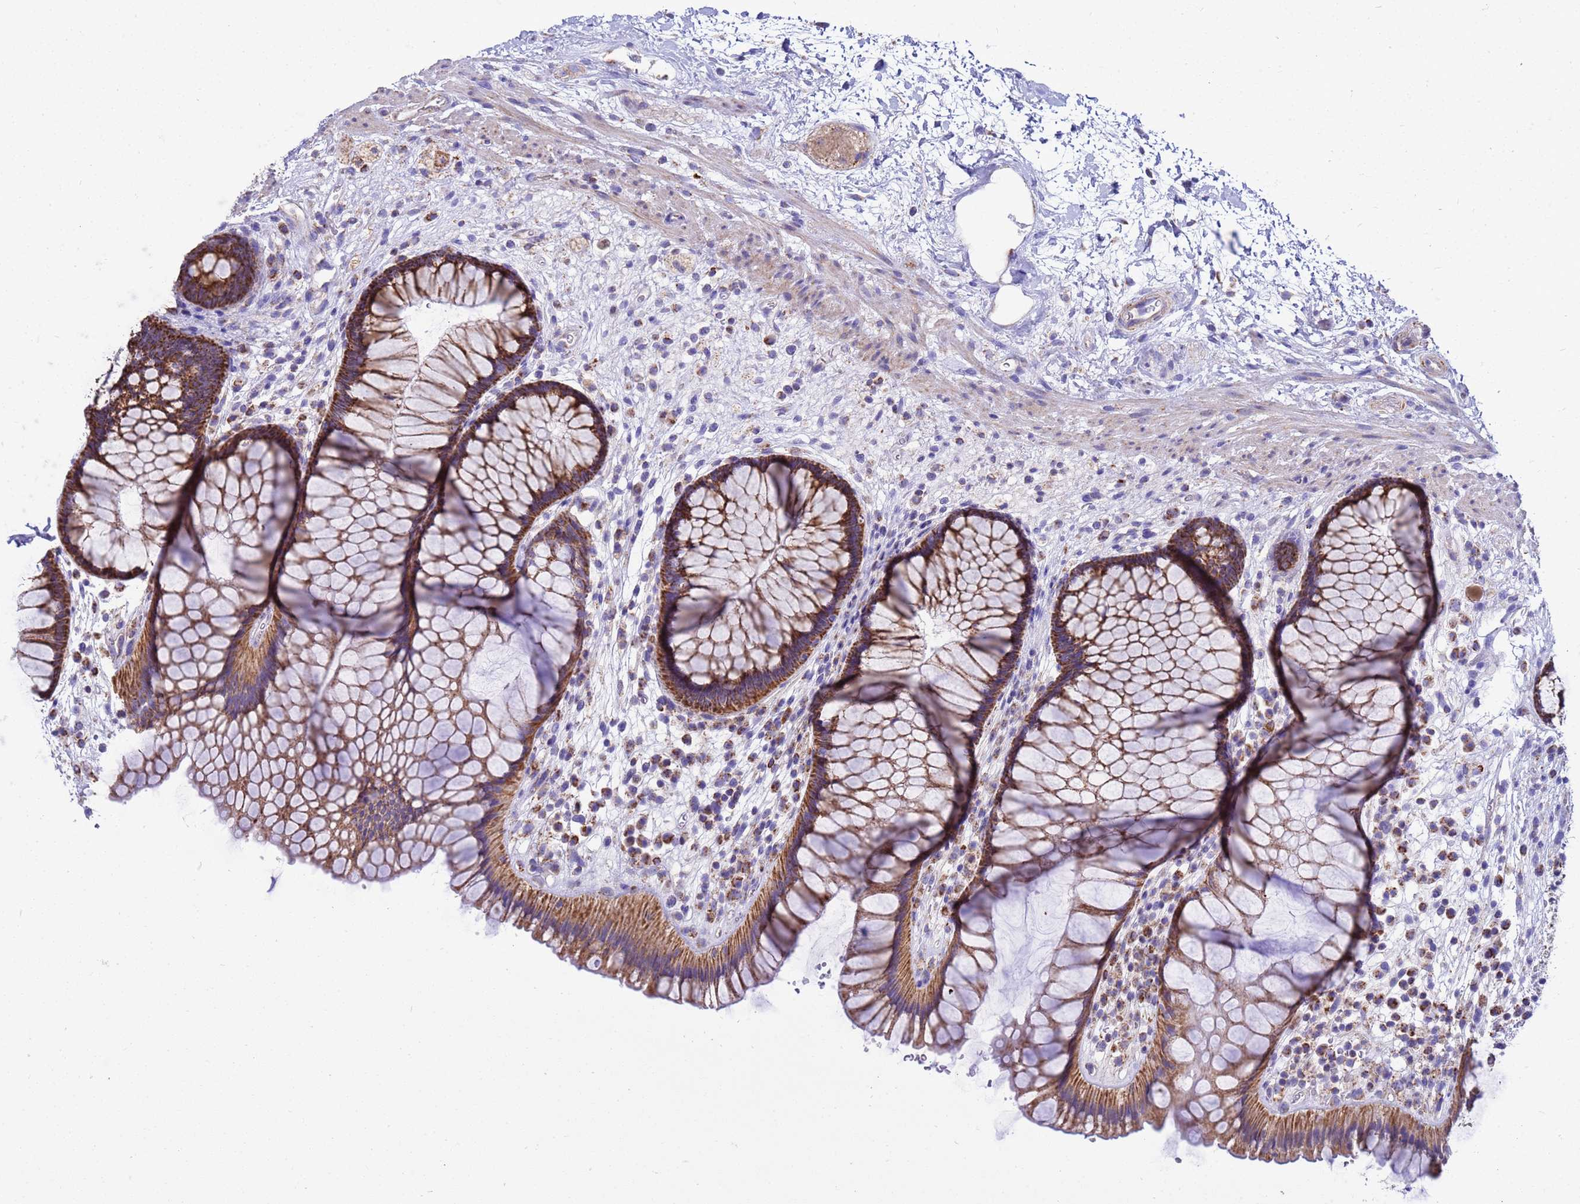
{"staining": {"intensity": "strong", "quantity": ">75%", "location": "cytoplasmic/membranous"}, "tissue": "rectum", "cell_type": "Glandular cells", "image_type": "normal", "snomed": [{"axis": "morphology", "description": "Normal tissue, NOS"}, {"axis": "topography", "description": "Rectum"}], "caption": "Immunohistochemistry histopathology image of benign human rectum stained for a protein (brown), which displays high levels of strong cytoplasmic/membranous positivity in approximately >75% of glandular cells.", "gene": "RNF165", "patient": {"sex": "male", "age": 51}}